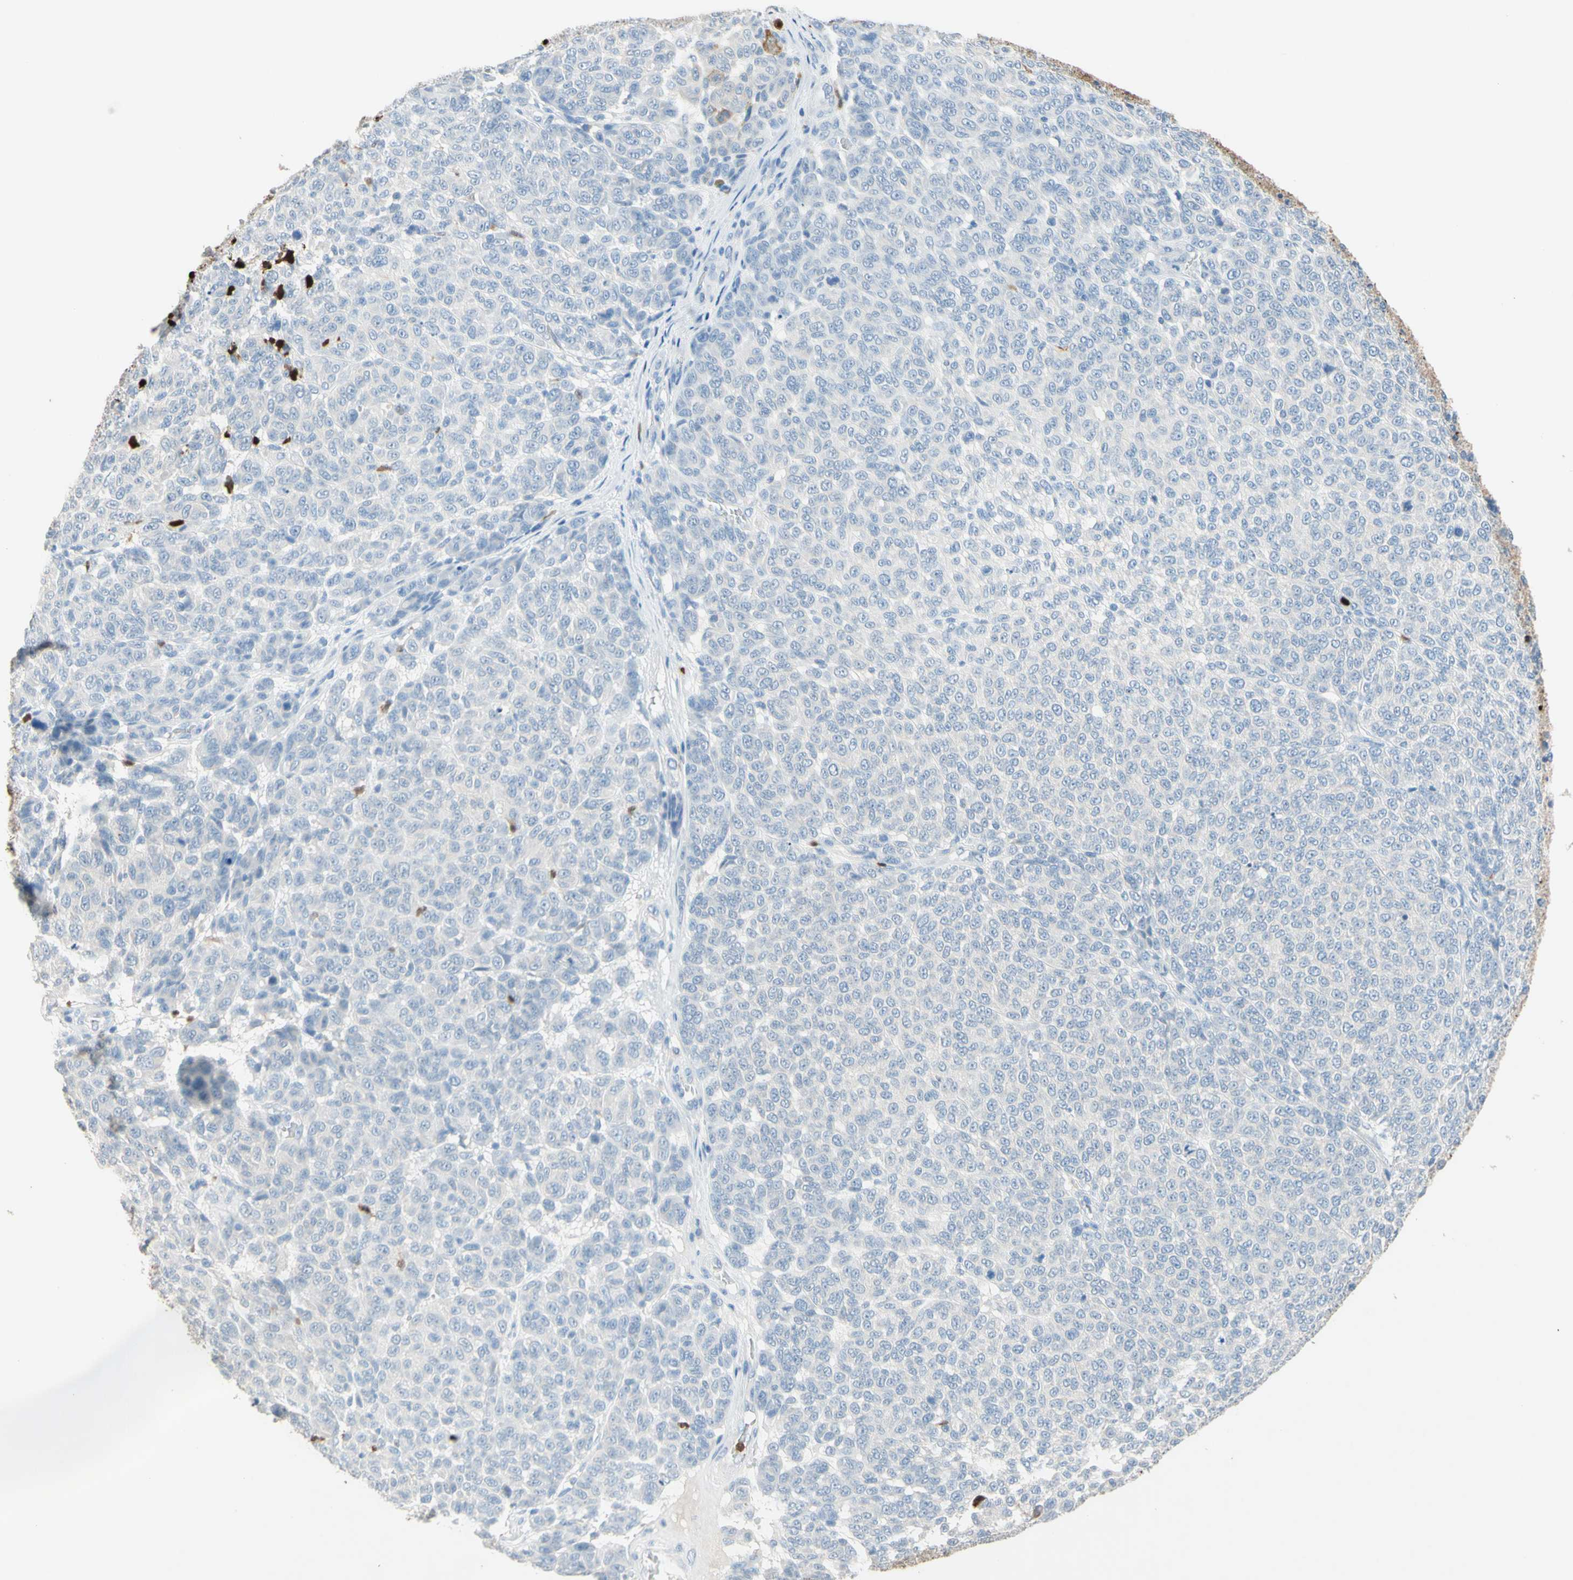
{"staining": {"intensity": "negative", "quantity": "none", "location": "none"}, "tissue": "melanoma", "cell_type": "Tumor cells", "image_type": "cancer", "snomed": [{"axis": "morphology", "description": "Malignant melanoma, NOS"}, {"axis": "topography", "description": "Skin"}], "caption": "Tumor cells show no significant expression in malignant melanoma.", "gene": "NFKBIZ", "patient": {"sex": "male", "age": 59}}